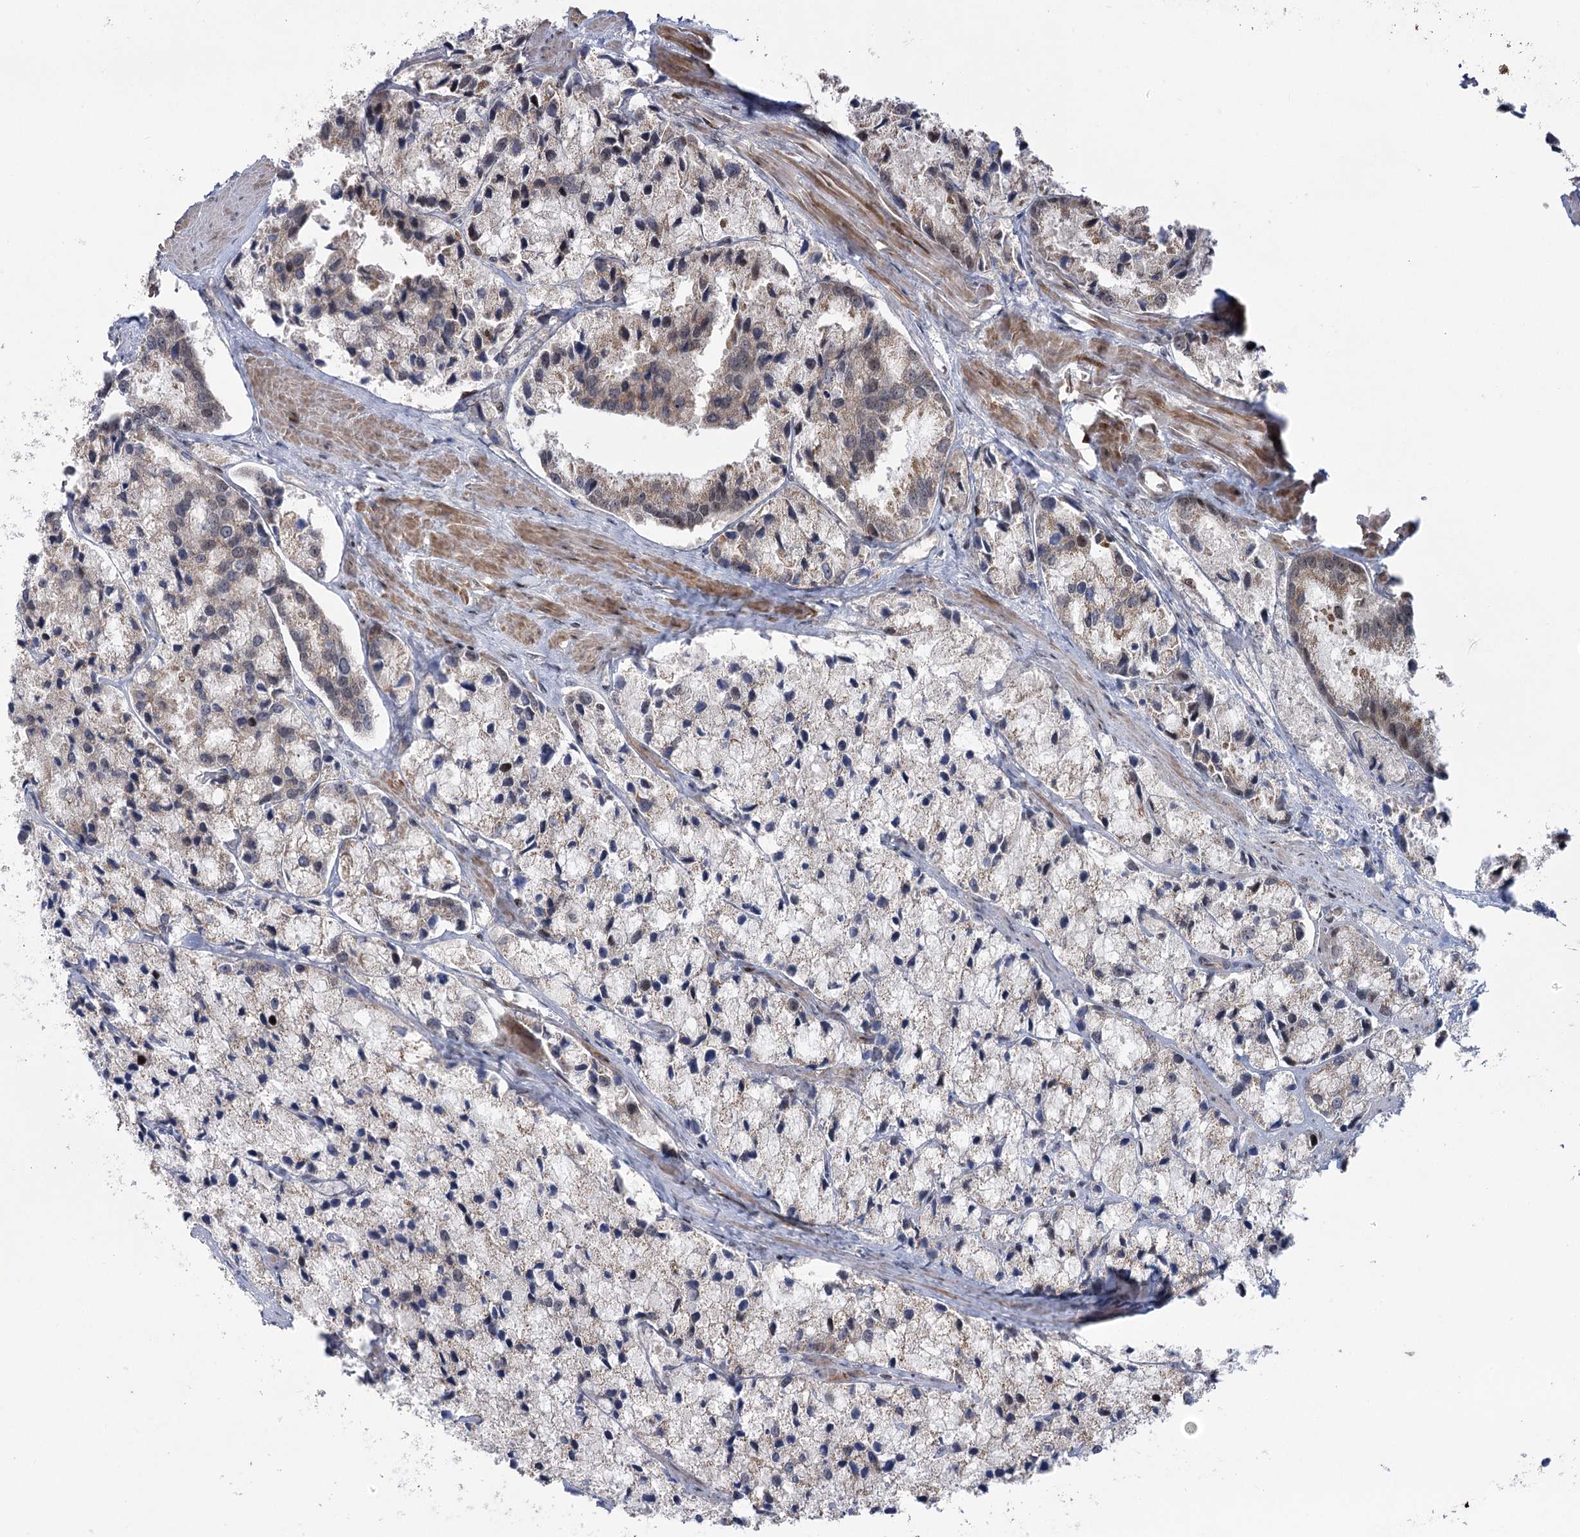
{"staining": {"intensity": "negative", "quantity": "none", "location": "none"}, "tissue": "prostate cancer", "cell_type": "Tumor cells", "image_type": "cancer", "snomed": [{"axis": "morphology", "description": "Adenocarcinoma, High grade"}, {"axis": "topography", "description": "Prostate"}], "caption": "Tumor cells show no significant expression in prostate cancer (high-grade adenocarcinoma).", "gene": "HELQ", "patient": {"sex": "male", "age": 66}}